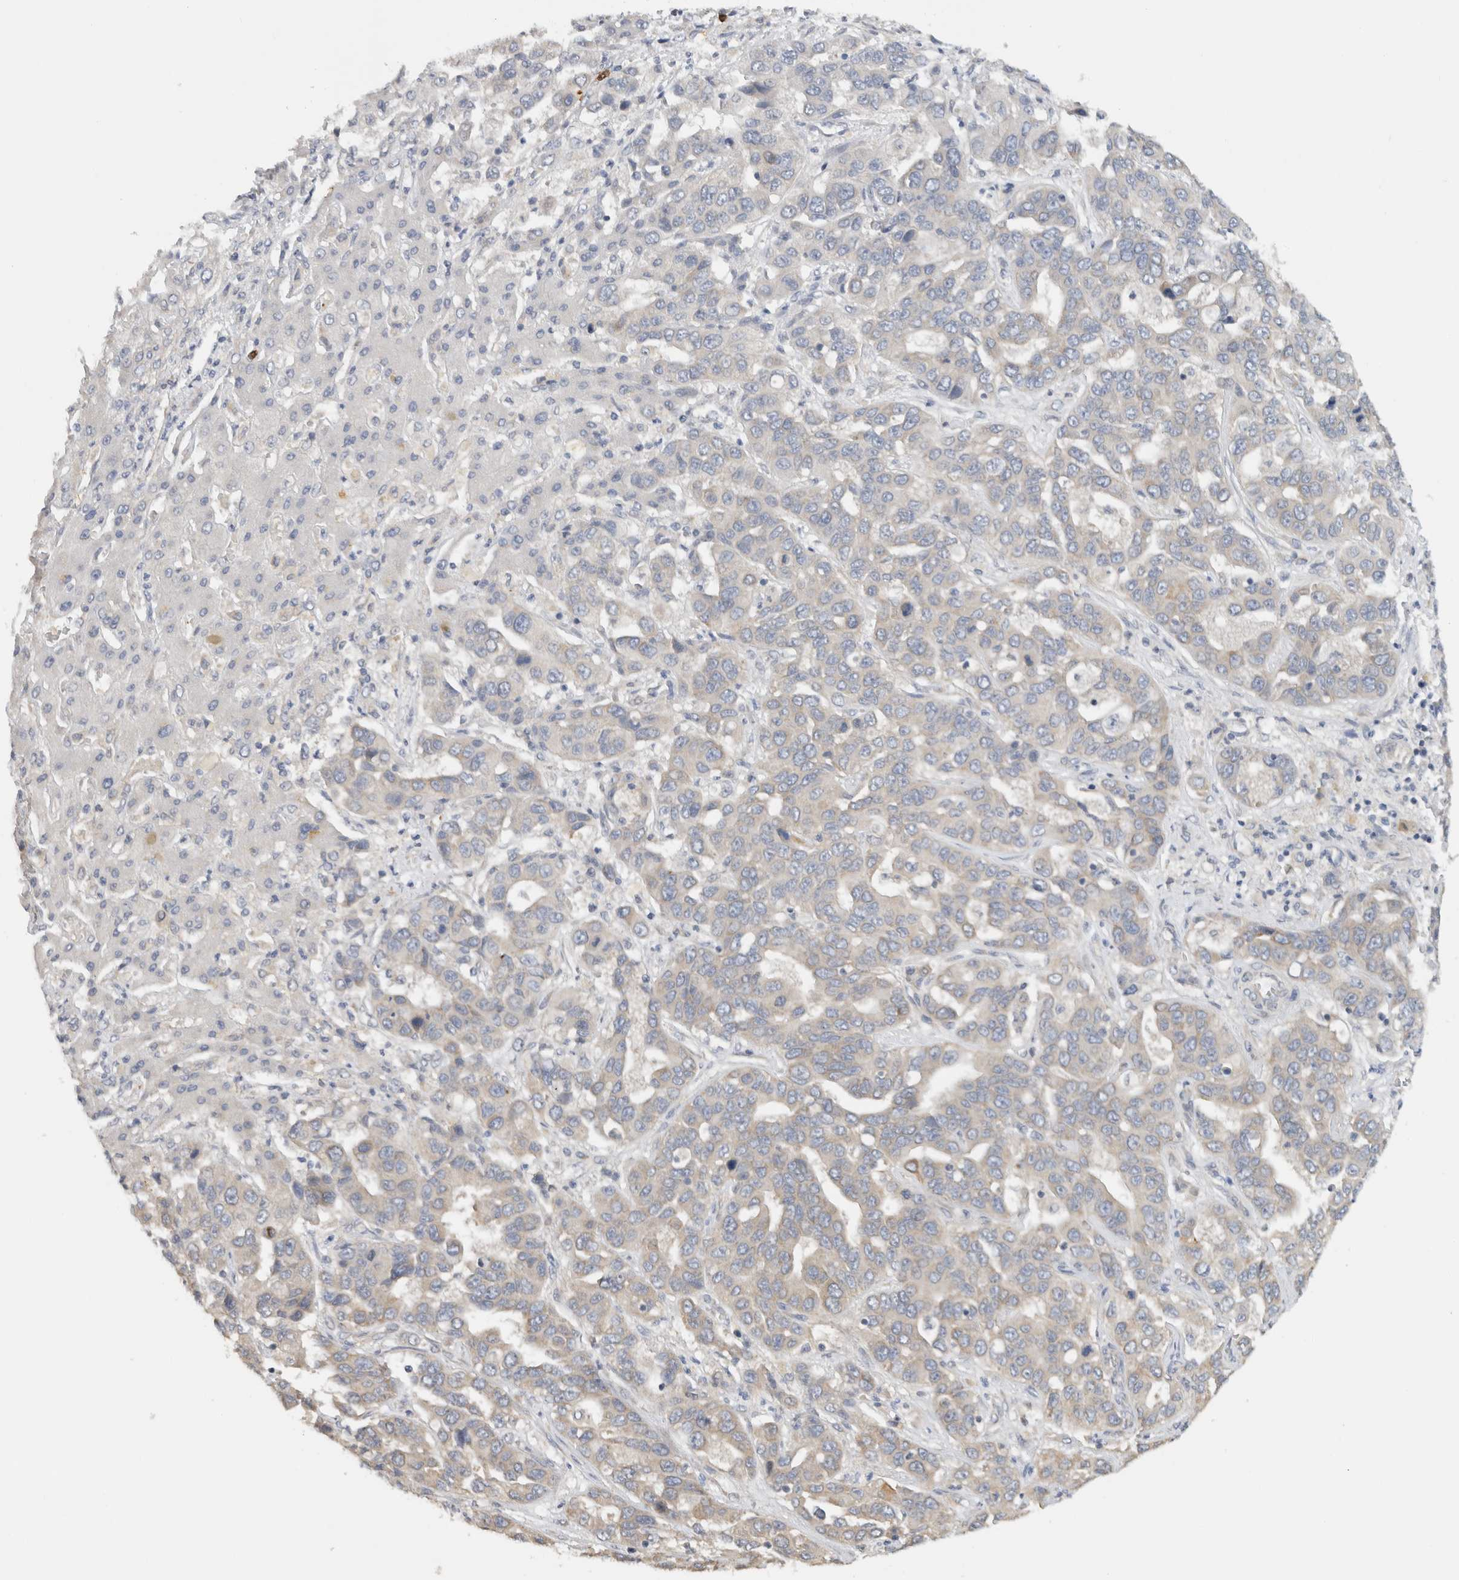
{"staining": {"intensity": "moderate", "quantity": "<25%", "location": "cytoplasmic/membranous"}, "tissue": "liver cancer", "cell_type": "Tumor cells", "image_type": "cancer", "snomed": [{"axis": "morphology", "description": "Cholangiocarcinoma"}, {"axis": "topography", "description": "Liver"}], "caption": "Immunohistochemical staining of human liver cancer (cholangiocarcinoma) demonstrates low levels of moderate cytoplasmic/membranous expression in about <25% of tumor cells.", "gene": "PUM1", "patient": {"sex": "female", "age": 52}}